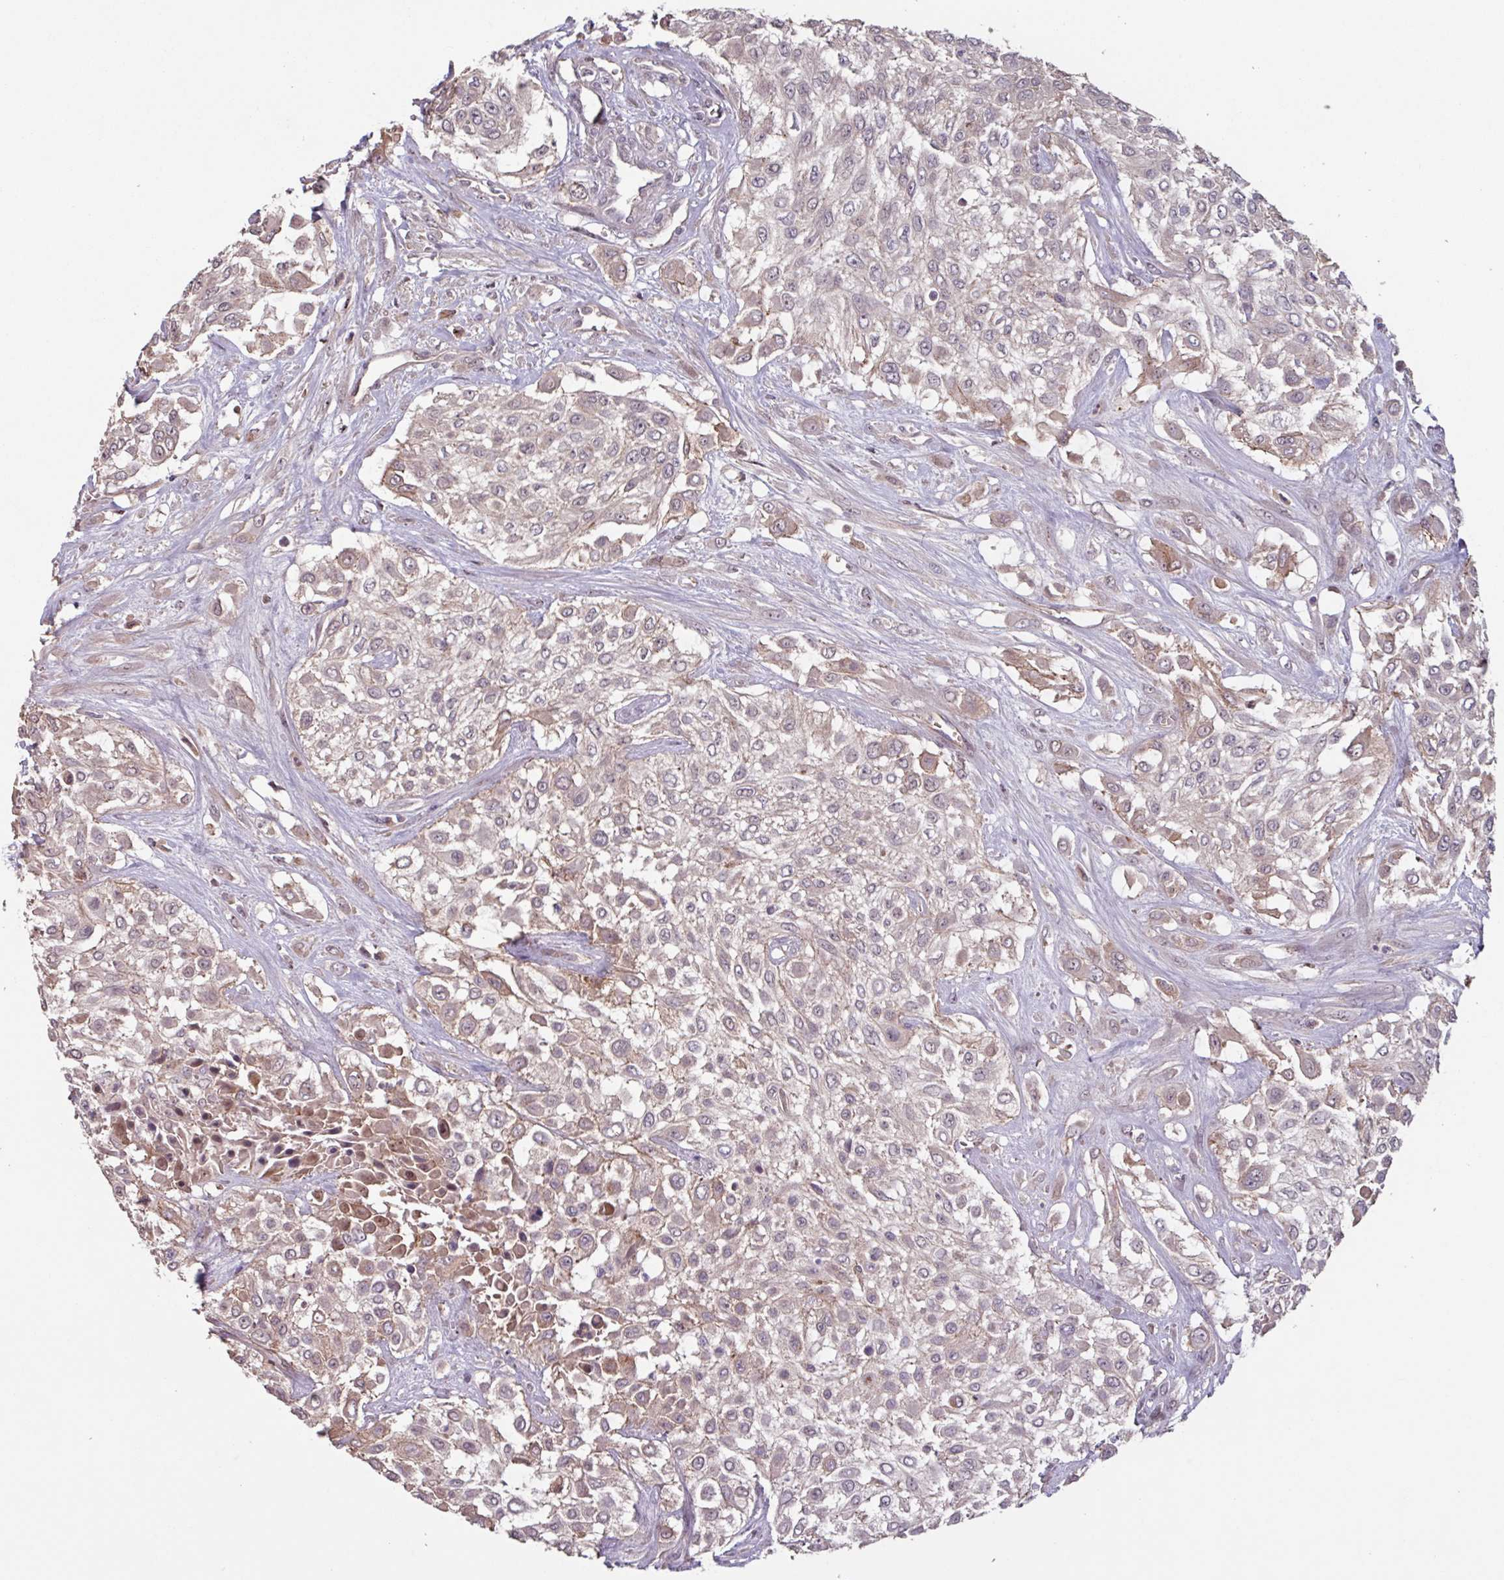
{"staining": {"intensity": "weak", "quantity": "<25%", "location": "cytoplasmic/membranous"}, "tissue": "urothelial cancer", "cell_type": "Tumor cells", "image_type": "cancer", "snomed": [{"axis": "morphology", "description": "Urothelial carcinoma, High grade"}, {"axis": "topography", "description": "Urinary bladder"}], "caption": "IHC histopathology image of neoplastic tissue: human urothelial cancer stained with DAB (3,3'-diaminobenzidine) reveals no significant protein positivity in tumor cells.", "gene": "TMEM88", "patient": {"sex": "male", "age": 57}}